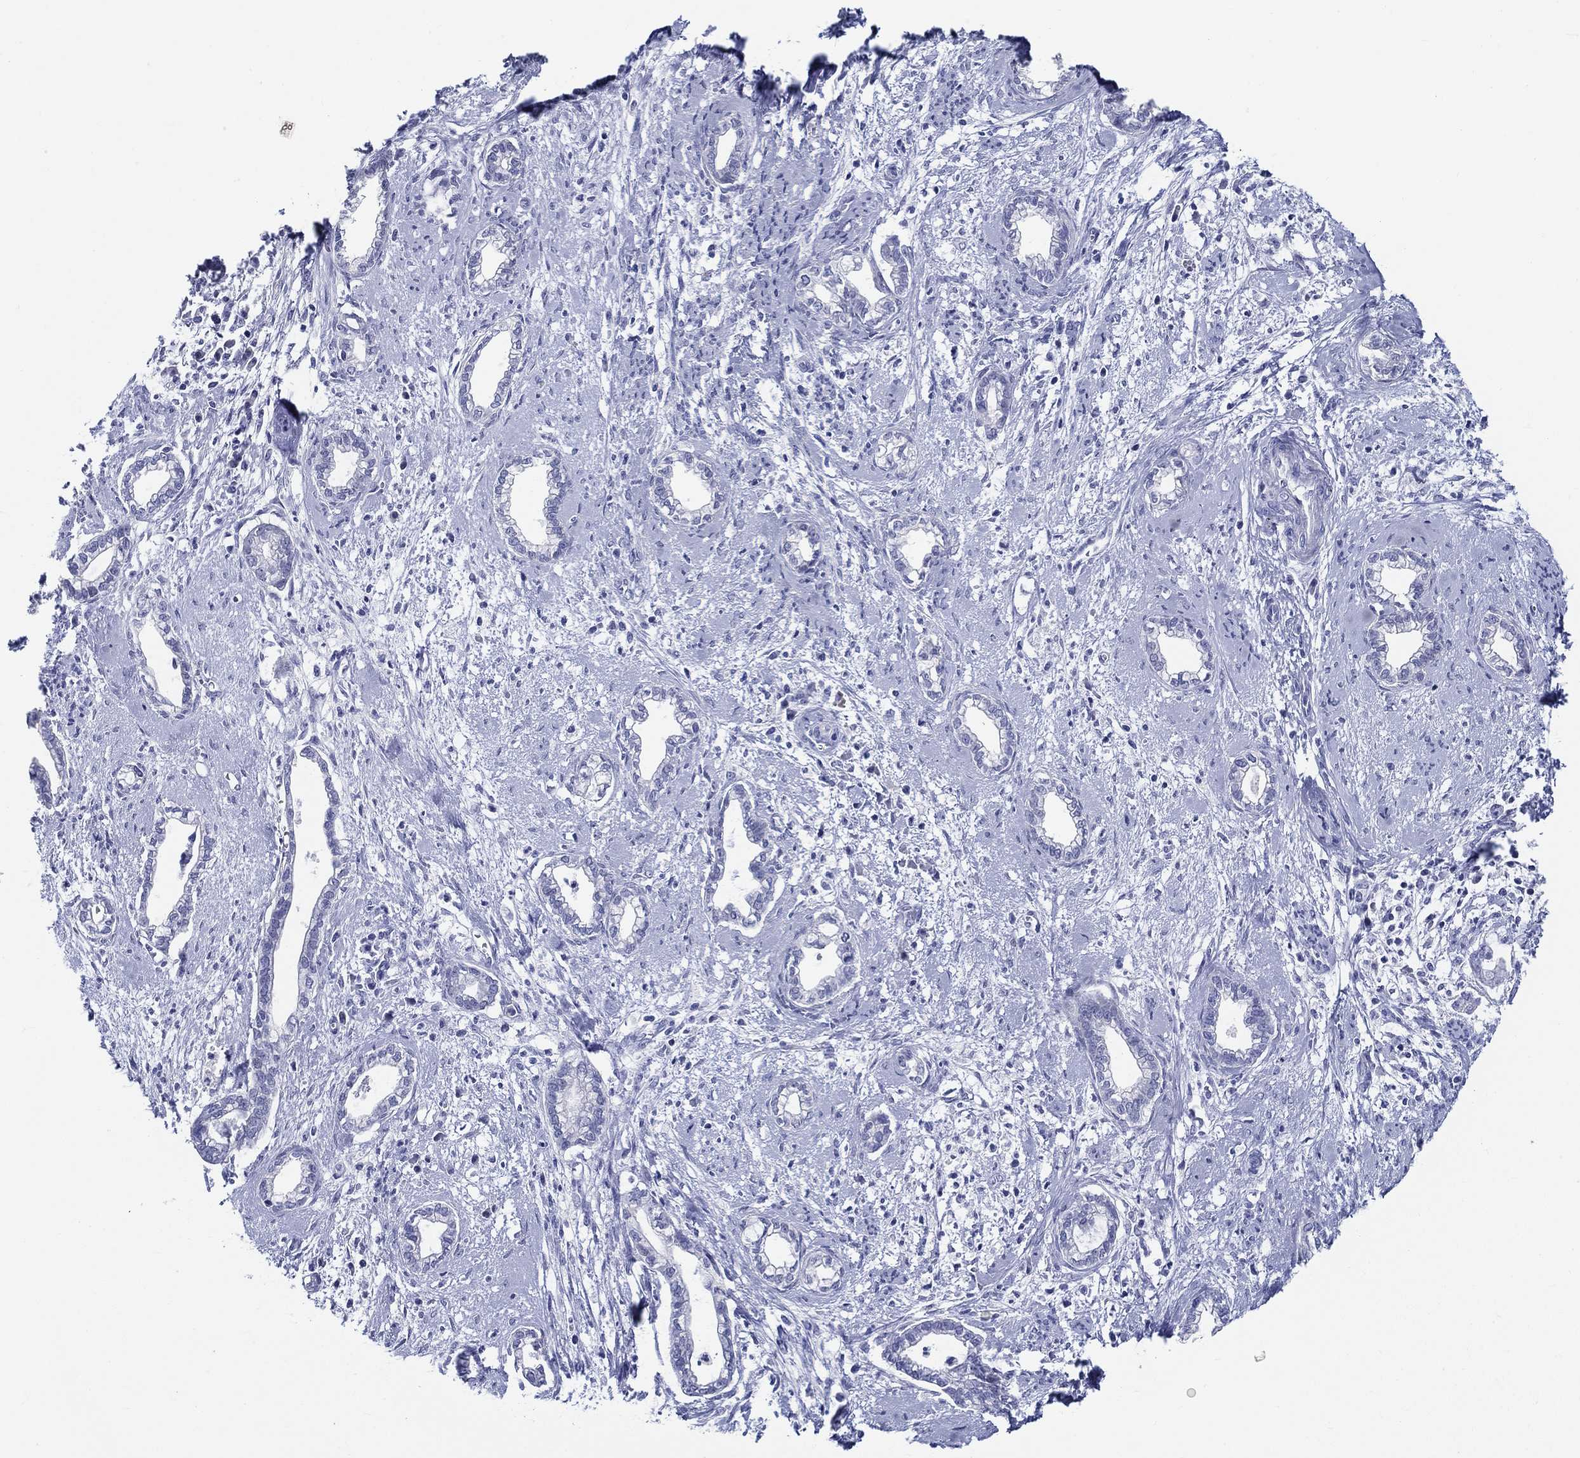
{"staining": {"intensity": "negative", "quantity": "none", "location": "none"}, "tissue": "cervical cancer", "cell_type": "Tumor cells", "image_type": "cancer", "snomed": [{"axis": "morphology", "description": "Adenocarcinoma, NOS"}, {"axis": "topography", "description": "Cervix"}], "caption": "Tumor cells are negative for protein expression in human cervical adenocarcinoma.", "gene": "CRYGS", "patient": {"sex": "female", "age": 62}}